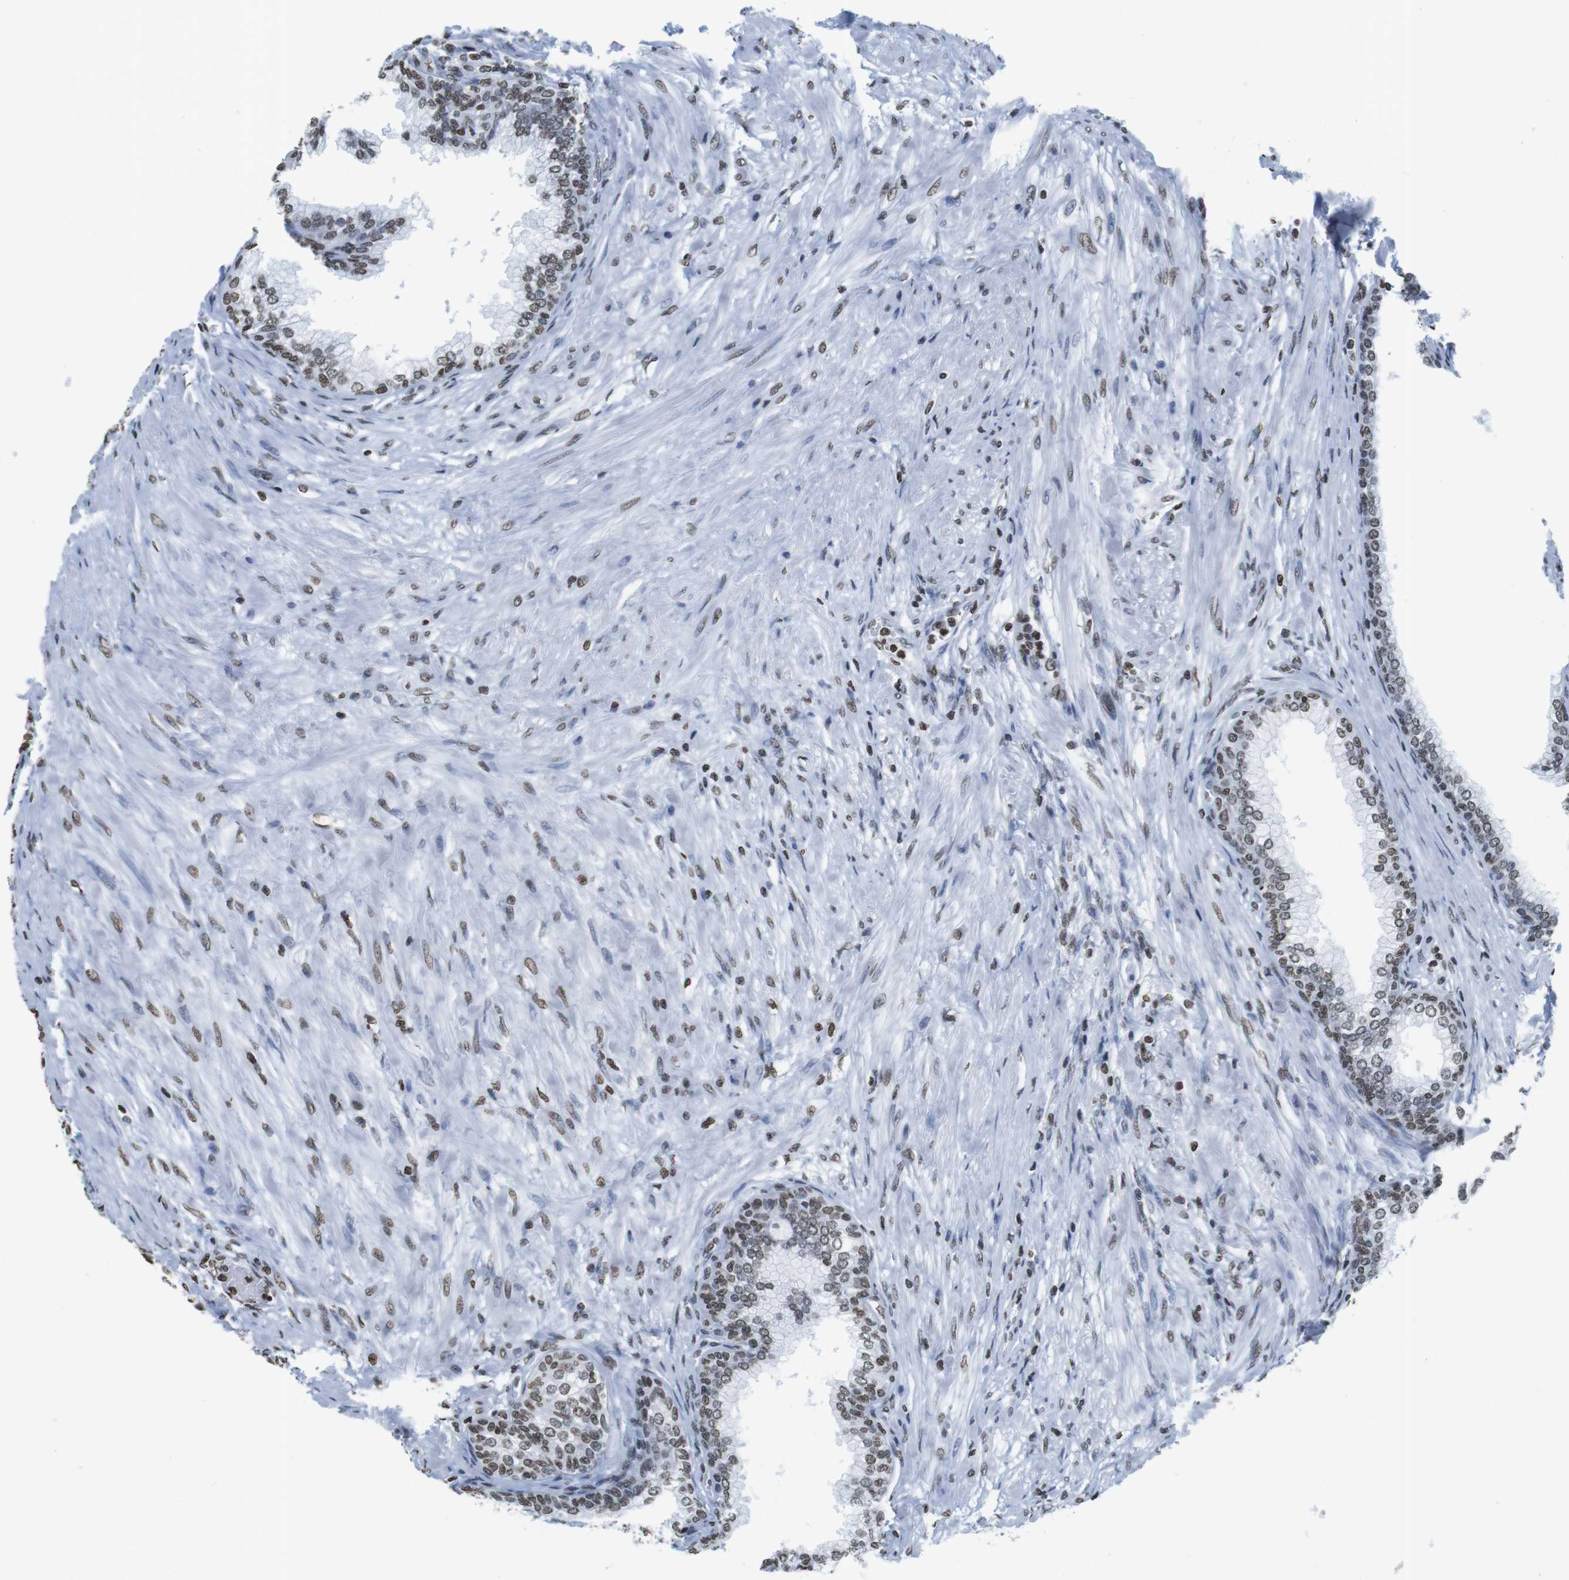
{"staining": {"intensity": "moderate", "quantity": ">75%", "location": "nuclear"}, "tissue": "prostate", "cell_type": "Glandular cells", "image_type": "normal", "snomed": [{"axis": "morphology", "description": "Normal tissue, NOS"}, {"axis": "morphology", "description": "Urothelial carcinoma, Low grade"}, {"axis": "topography", "description": "Urinary bladder"}, {"axis": "topography", "description": "Prostate"}], "caption": "IHC image of normal prostate stained for a protein (brown), which displays medium levels of moderate nuclear staining in about >75% of glandular cells.", "gene": "BSX", "patient": {"sex": "male", "age": 60}}